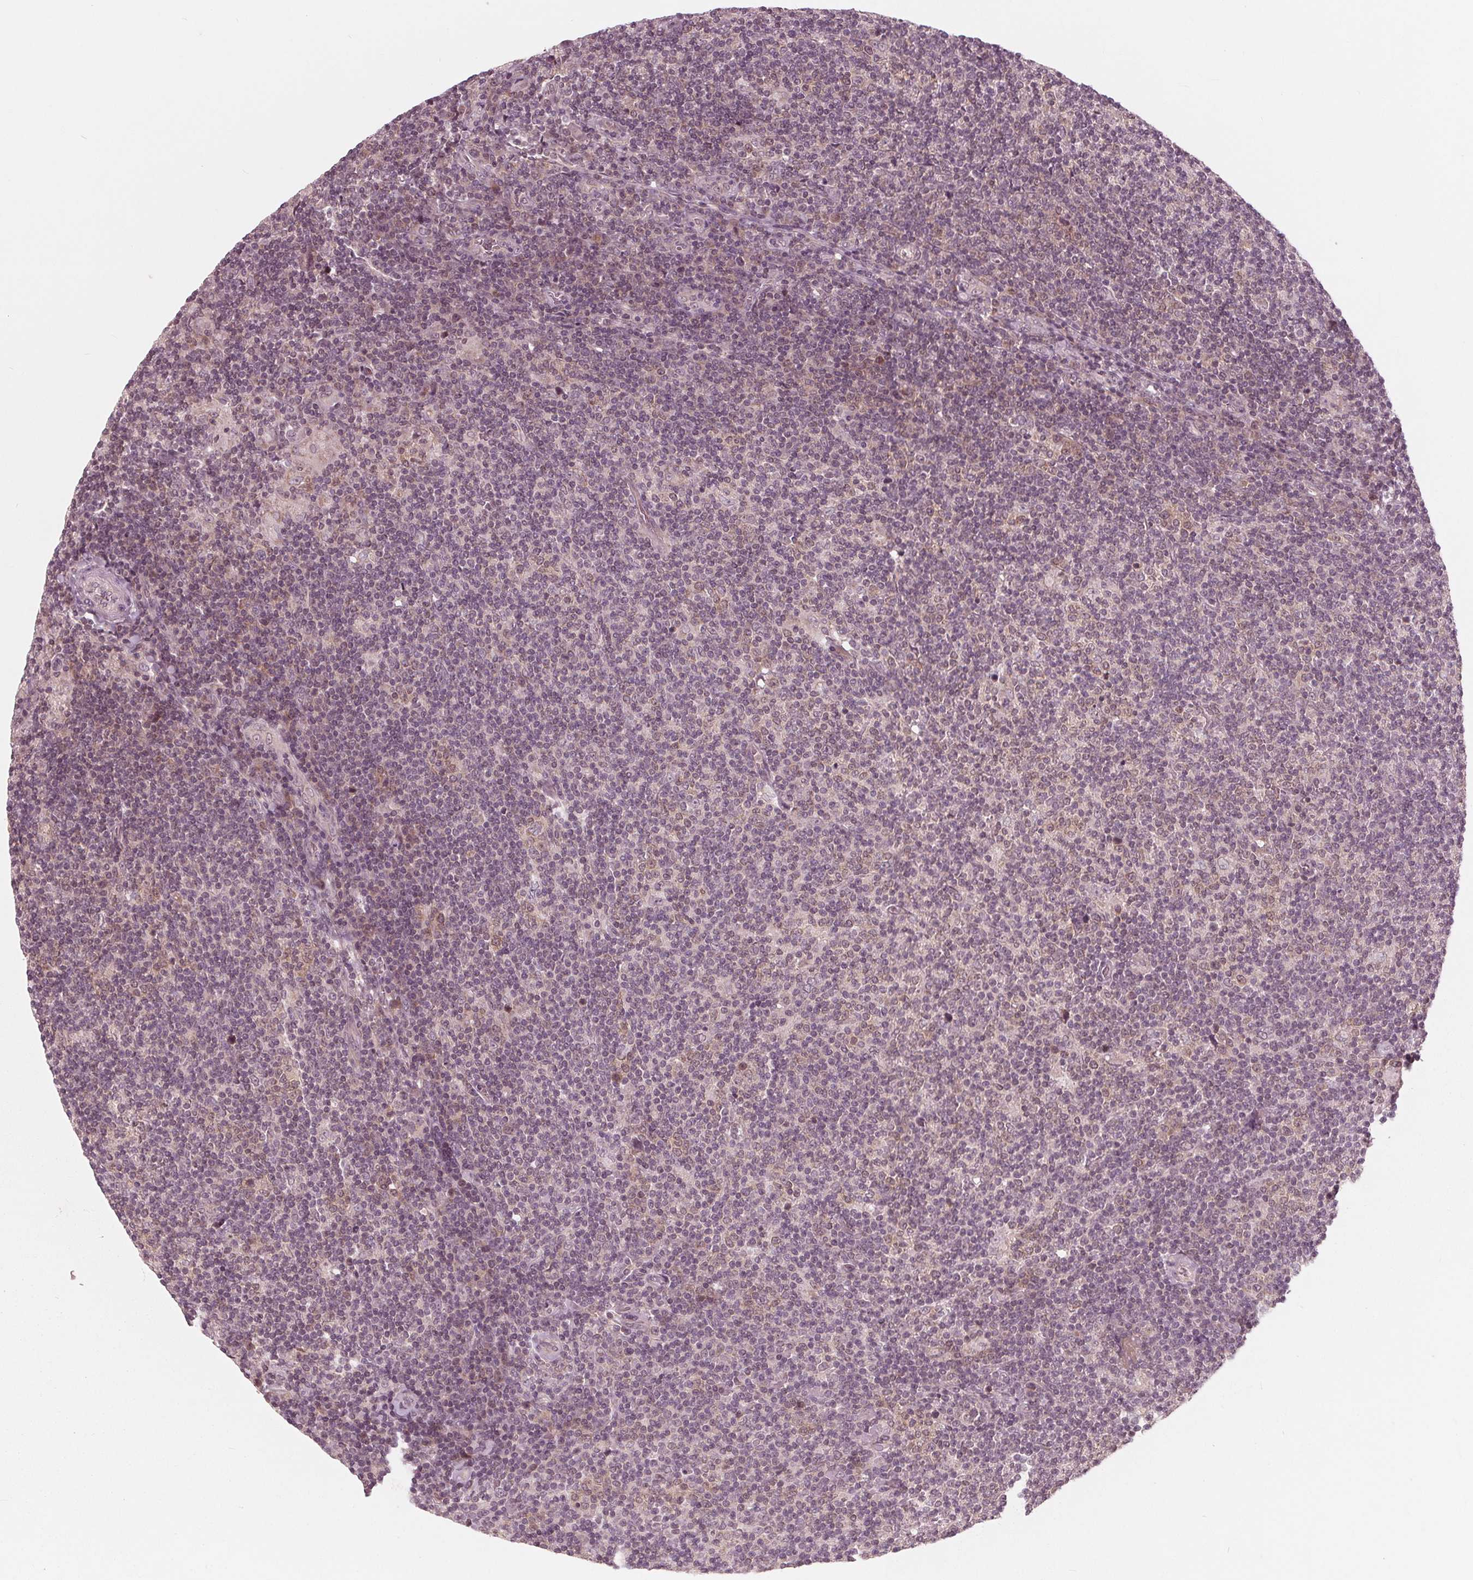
{"staining": {"intensity": "negative", "quantity": "none", "location": "none"}, "tissue": "lymphoma", "cell_type": "Tumor cells", "image_type": "cancer", "snomed": [{"axis": "morphology", "description": "Hodgkin's disease, NOS"}, {"axis": "topography", "description": "Lymph node"}], "caption": "IHC of lymphoma demonstrates no positivity in tumor cells.", "gene": "UBALD1", "patient": {"sex": "male", "age": 40}}